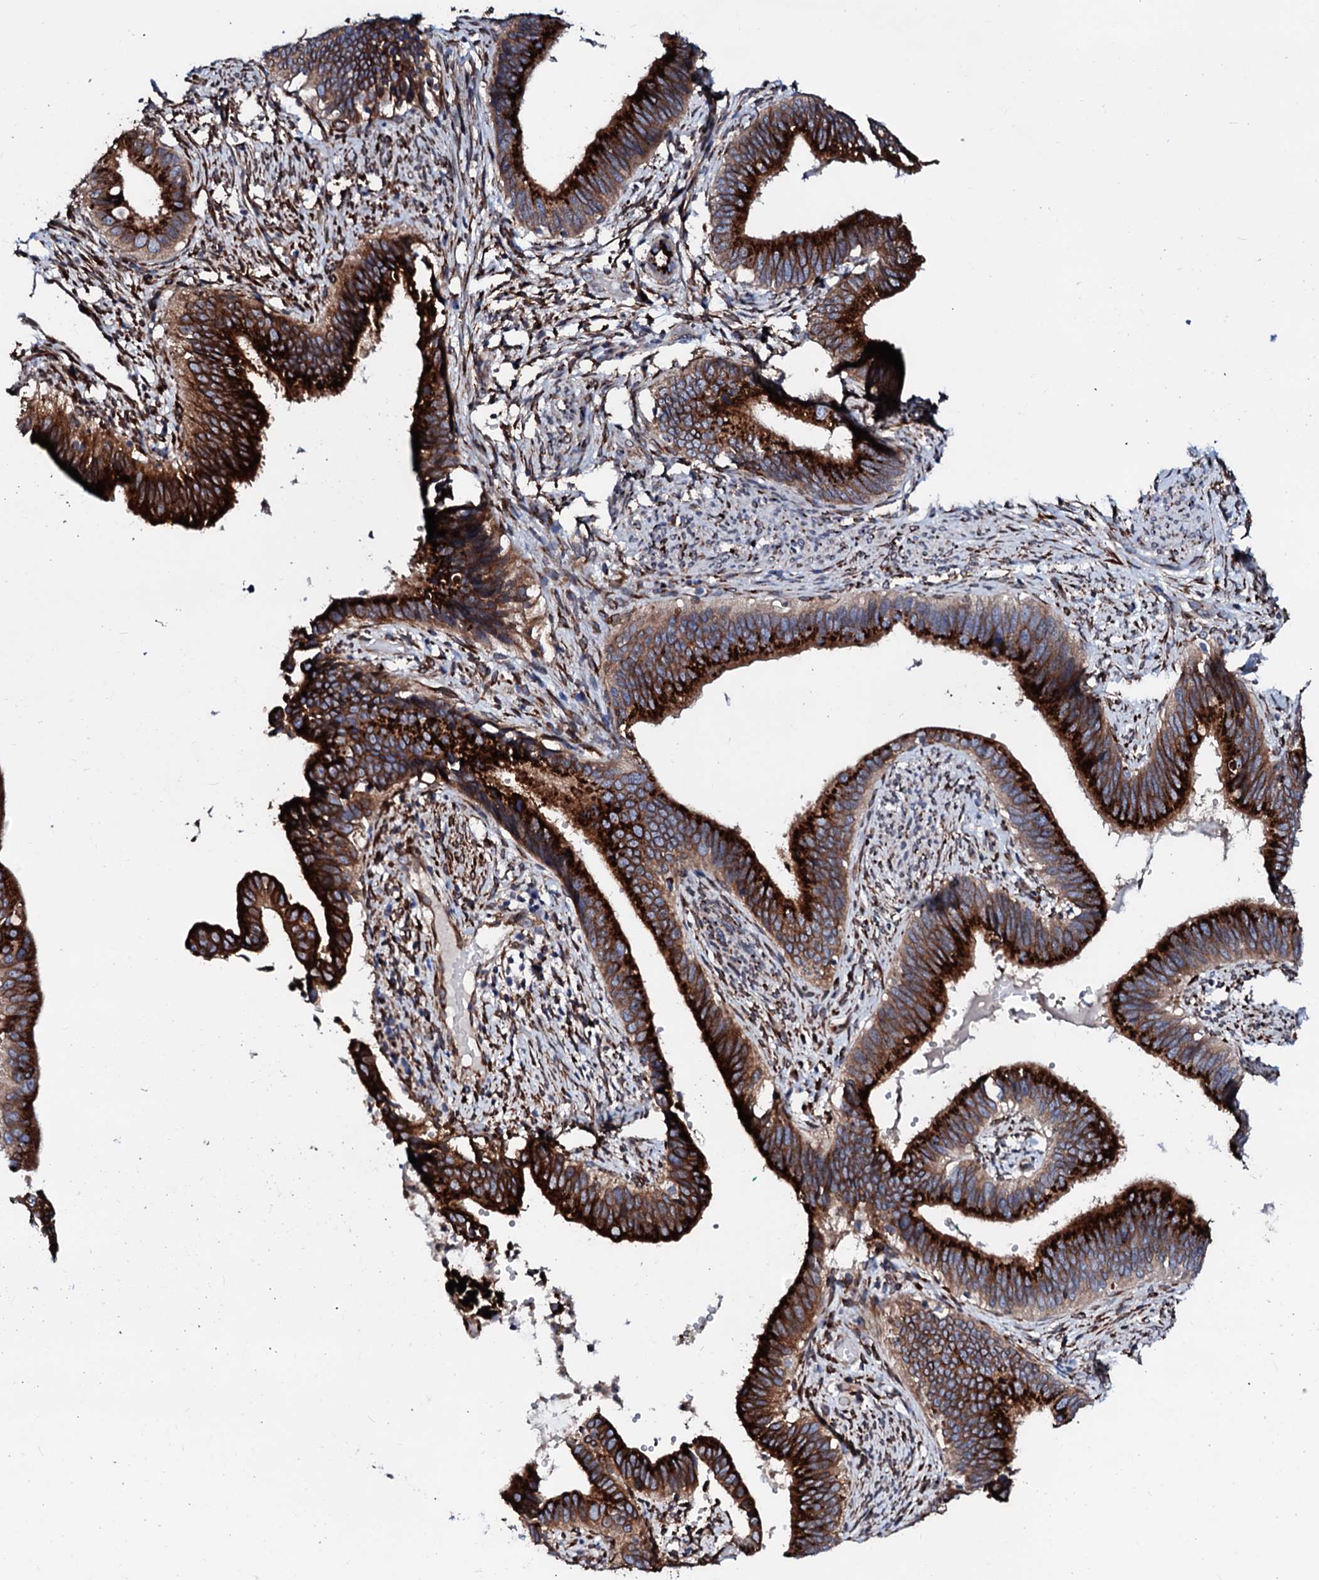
{"staining": {"intensity": "strong", "quantity": ">75%", "location": "cytoplasmic/membranous"}, "tissue": "cervical cancer", "cell_type": "Tumor cells", "image_type": "cancer", "snomed": [{"axis": "morphology", "description": "Adenocarcinoma, NOS"}, {"axis": "topography", "description": "Cervix"}], "caption": "The image reveals a brown stain indicating the presence of a protein in the cytoplasmic/membranous of tumor cells in adenocarcinoma (cervical). Nuclei are stained in blue.", "gene": "TMCO3", "patient": {"sex": "female", "age": 42}}